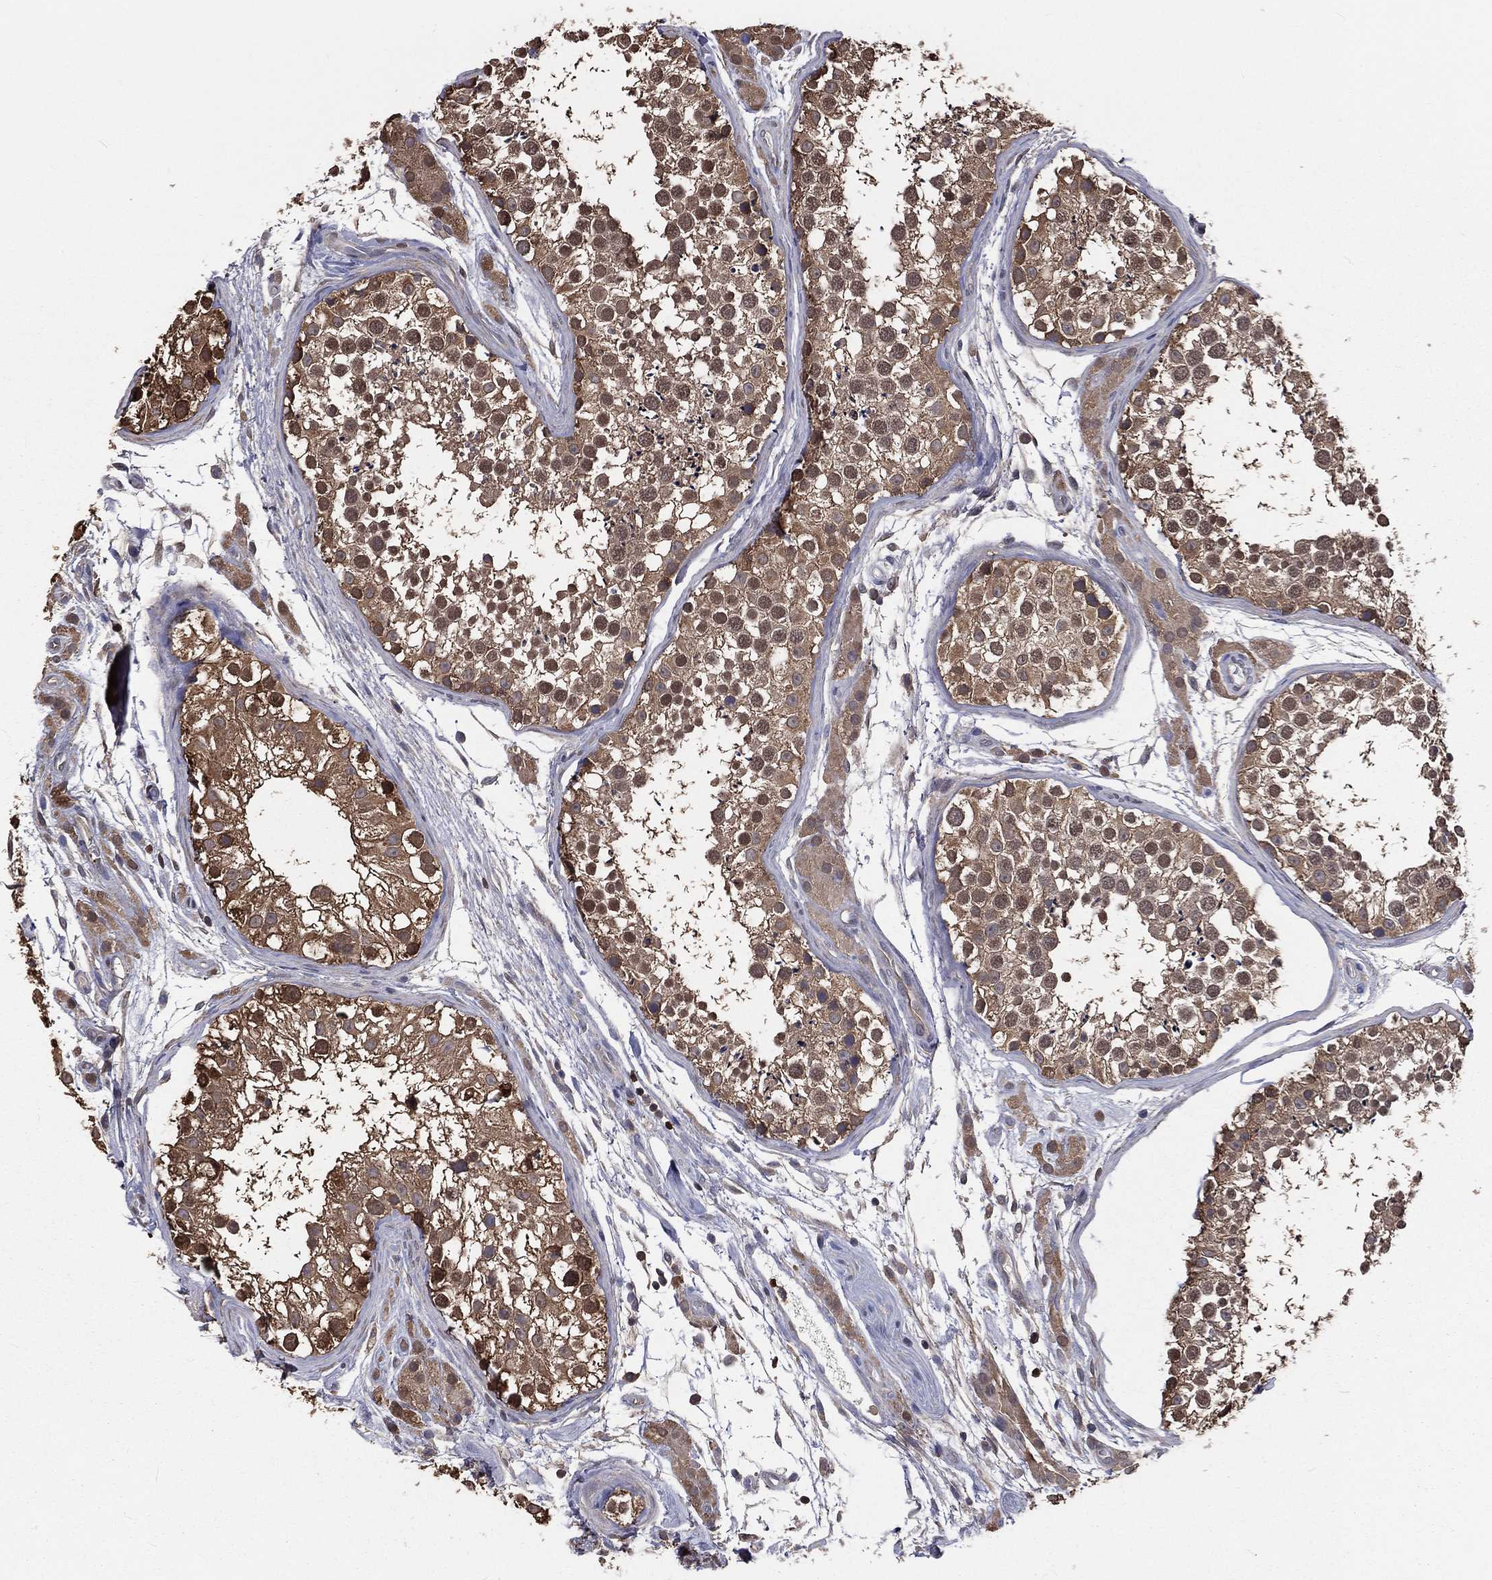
{"staining": {"intensity": "moderate", "quantity": "25%-75%", "location": "cytoplasmic/membranous,nuclear"}, "tissue": "testis", "cell_type": "Cells in seminiferous ducts", "image_type": "normal", "snomed": [{"axis": "morphology", "description": "Normal tissue, NOS"}, {"axis": "topography", "description": "Testis"}], "caption": "Immunohistochemical staining of unremarkable human testis demonstrates moderate cytoplasmic/membranous,nuclear protein expression in about 25%-75% of cells in seminiferous ducts.", "gene": "TBC1D2", "patient": {"sex": "male", "age": 31}}